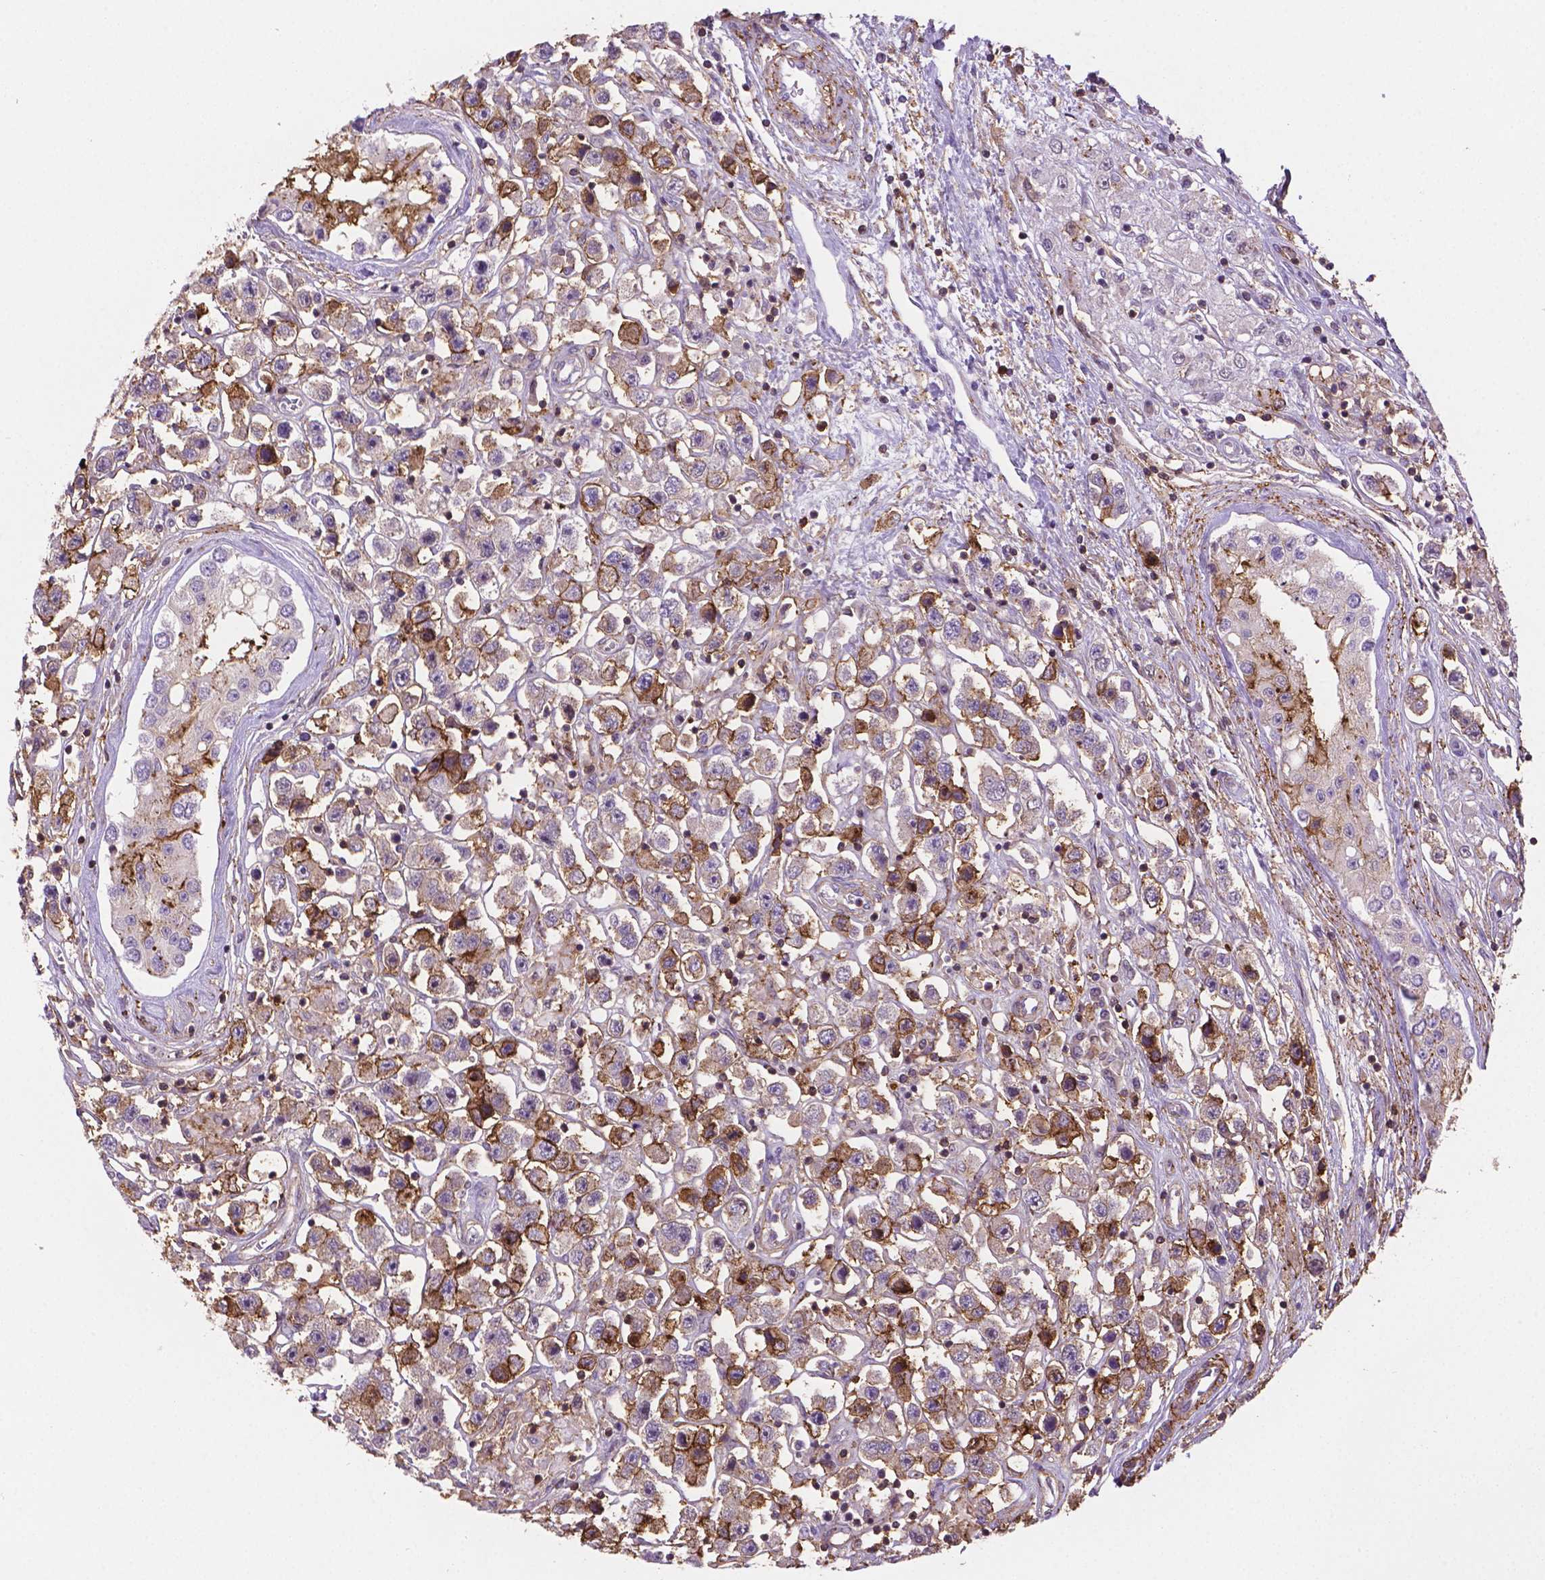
{"staining": {"intensity": "moderate", "quantity": "<25%", "location": "cytoplasmic/membranous"}, "tissue": "testis cancer", "cell_type": "Tumor cells", "image_type": "cancer", "snomed": [{"axis": "morphology", "description": "Seminoma, NOS"}, {"axis": "topography", "description": "Testis"}], "caption": "Immunohistochemistry staining of testis cancer, which shows low levels of moderate cytoplasmic/membranous positivity in about <25% of tumor cells indicating moderate cytoplasmic/membranous protein expression. The staining was performed using DAB (3,3'-diaminobenzidine) (brown) for protein detection and nuclei were counterstained in hematoxylin (blue).", "gene": "ACAD10", "patient": {"sex": "male", "age": 45}}